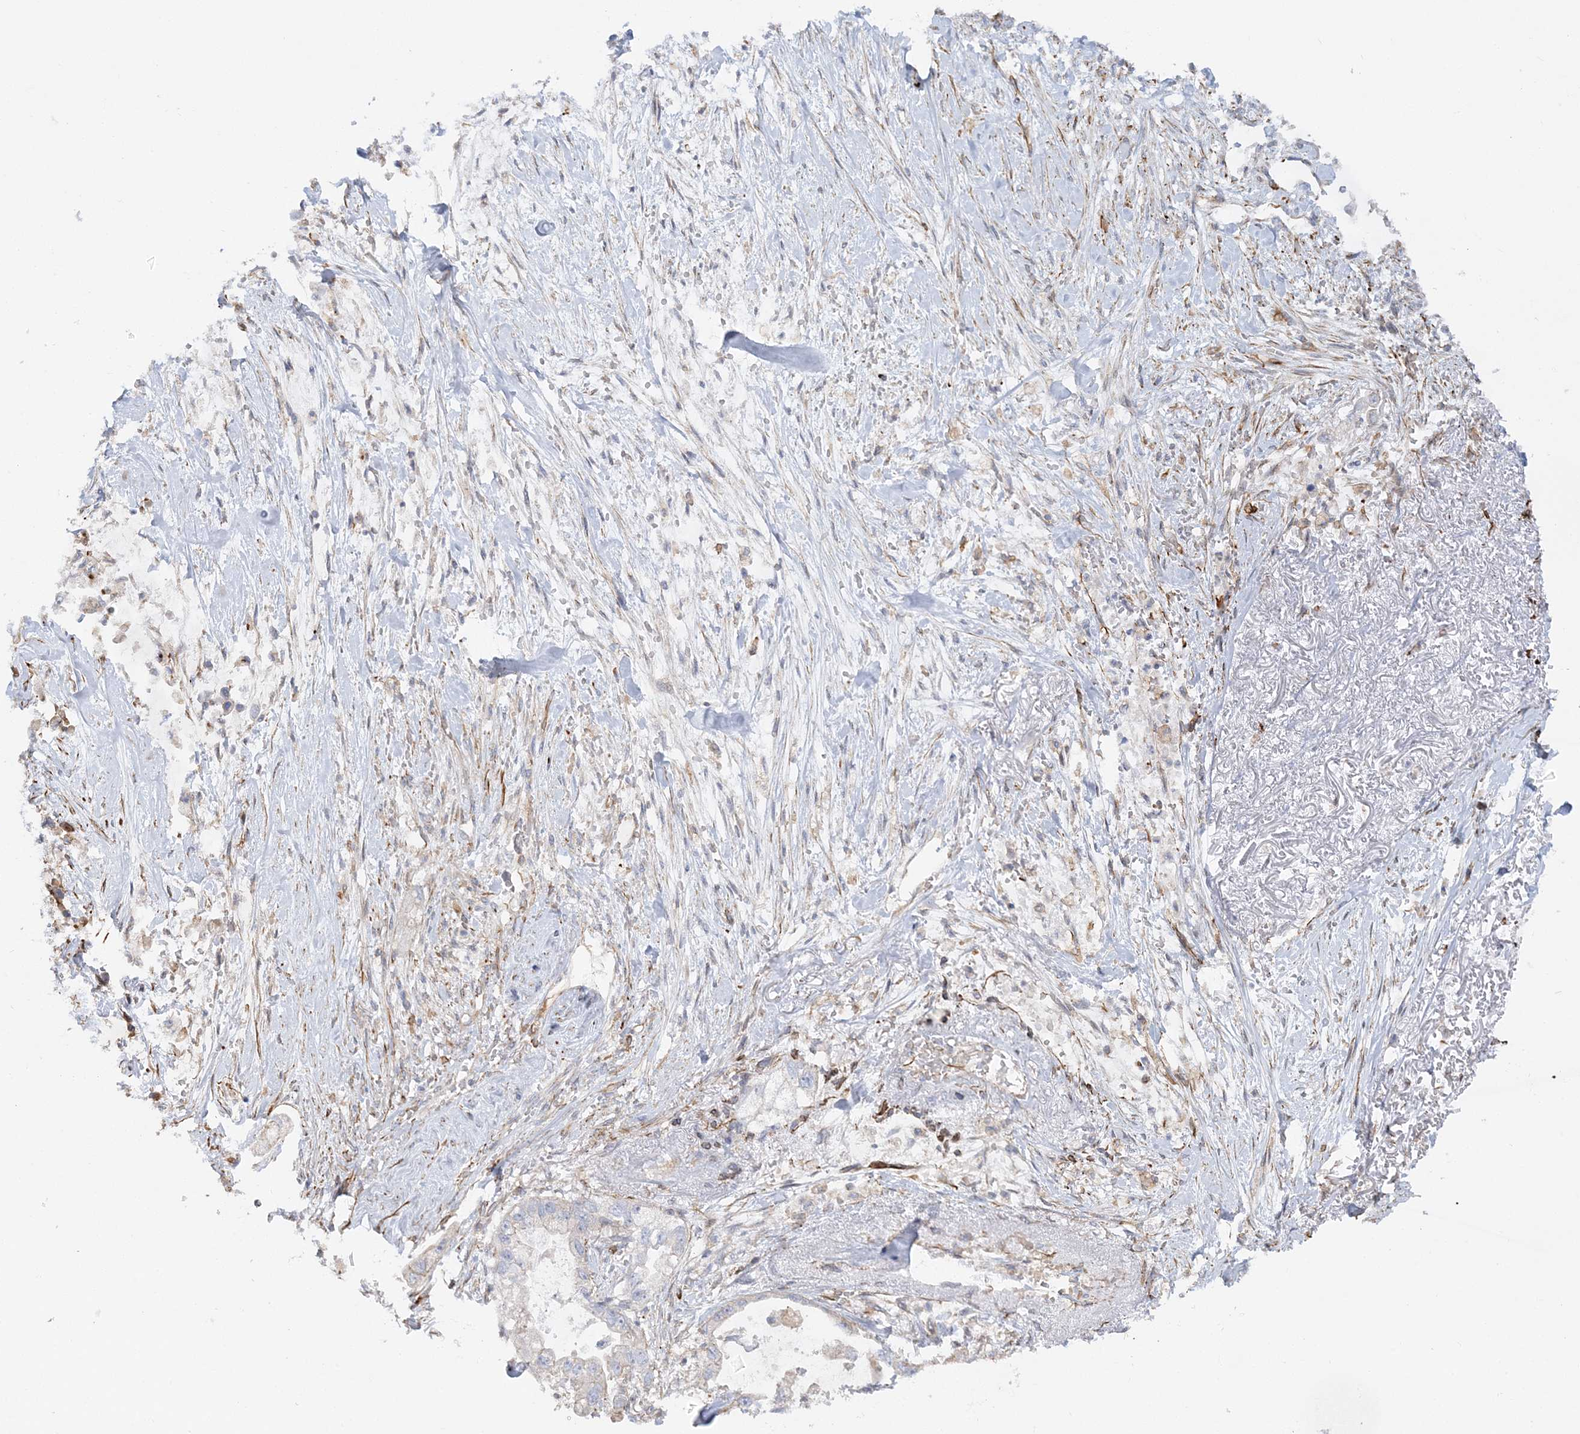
{"staining": {"intensity": "negative", "quantity": "none", "location": "none"}, "tissue": "stomach cancer", "cell_type": "Tumor cells", "image_type": "cancer", "snomed": [{"axis": "morphology", "description": "Adenocarcinoma, NOS"}, {"axis": "topography", "description": "Stomach"}], "caption": "Stomach adenocarcinoma was stained to show a protein in brown. There is no significant staining in tumor cells. The staining was performed using DAB to visualize the protein expression in brown, while the nuclei were stained in blue with hematoxylin (Magnification: 20x).", "gene": "SCLT1", "patient": {"sex": "male", "age": 62}}